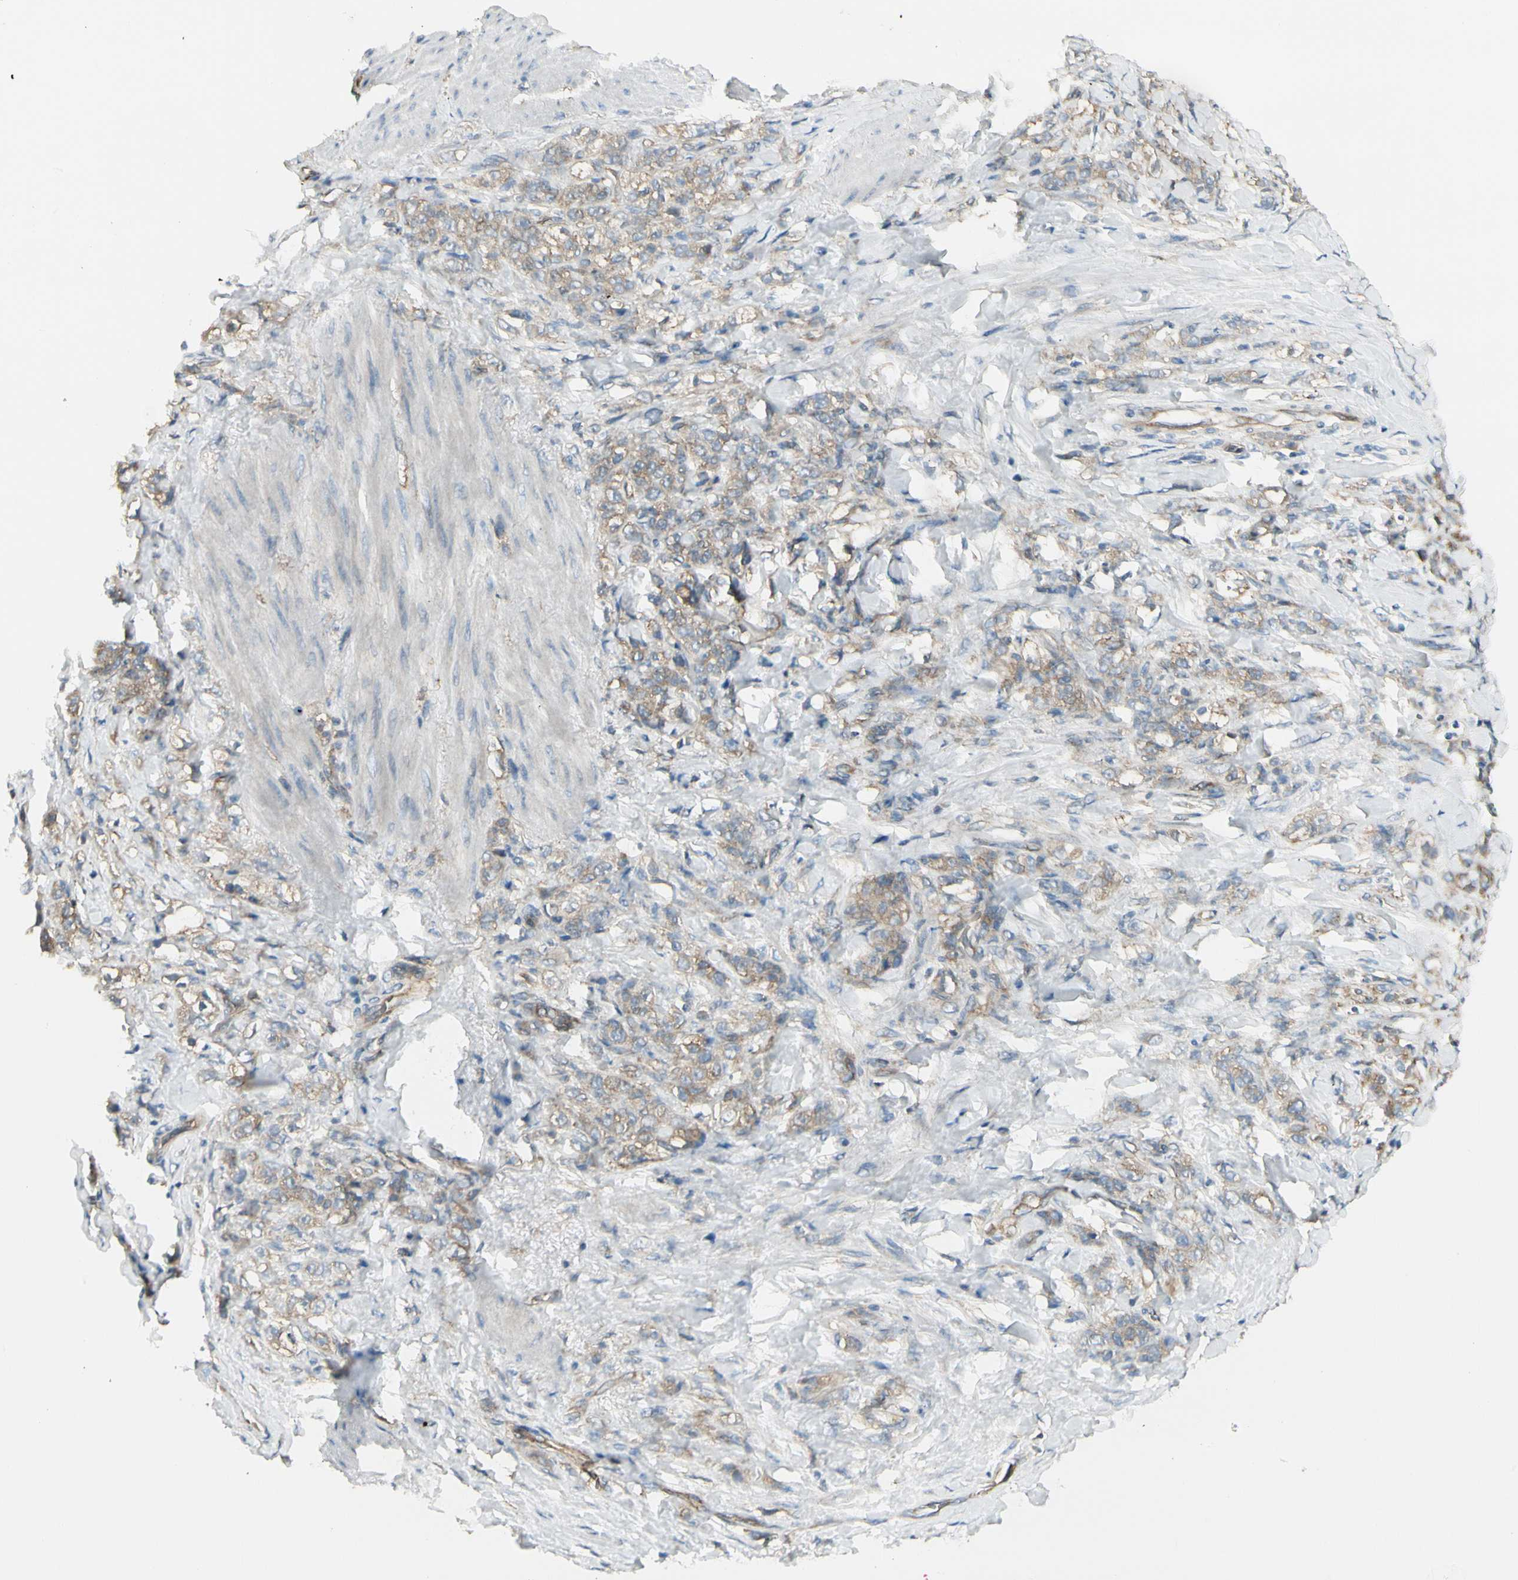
{"staining": {"intensity": "weak", "quantity": ">75%", "location": "cytoplasmic/membranous"}, "tissue": "stomach cancer", "cell_type": "Tumor cells", "image_type": "cancer", "snomed": [{"axis": "morphology", "description": "Adenocarcinoma, NOS"}, {"axis": "topography", "description": "Stomach"}], "caption": "Immunohistochemical staining of stomach cancer shows weak cytoplasmic/membranous protein expression in about >75% of tumor cells.", "gene": "AGFG1", "patient": {"sex": "male", "age": 82}}